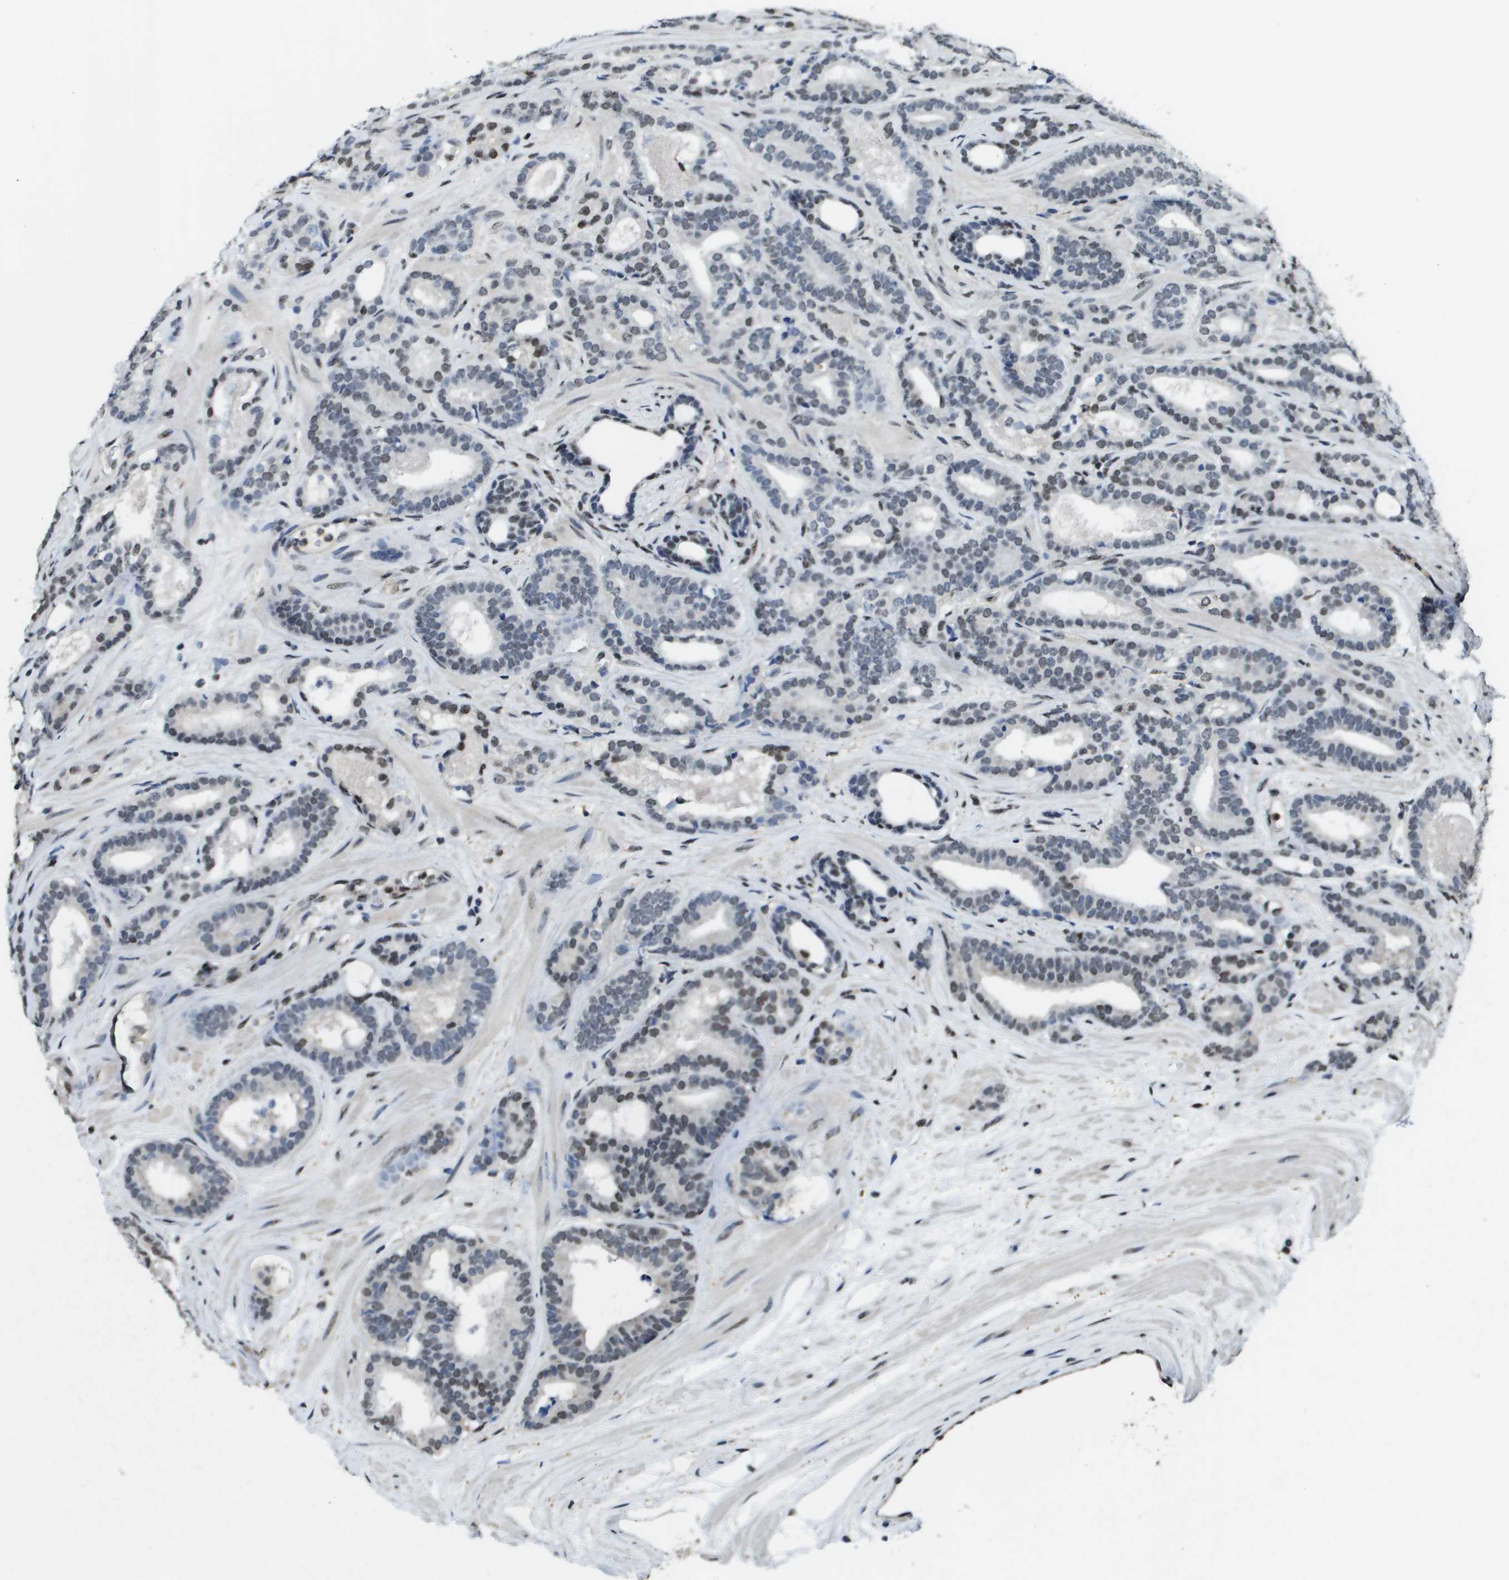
{"staining": {"intensity": "weak", "quantity": "25%-75%", "location": "nuclear"}, "tissue": "prostate cancer", "cell_type": "Tumor cells", "image_type": "cancer", "snomed": [{"axis": "morphology", "description": "Adenocarcinoma, High grade"}, {"axis": "topography", "description": "Prostate"}], "caption": "A high-resolution micrograph shows immunohistochemistry (IHC) staining of high-grade adenocarcinoma (prostate), which shows weak nuclear staining in about 25%-75% of tumor cells. (Brightfield microscopy of DAB IHC at high magnification).", "gene": "SP100", "patient": {"sex": "male", "age": 60}}